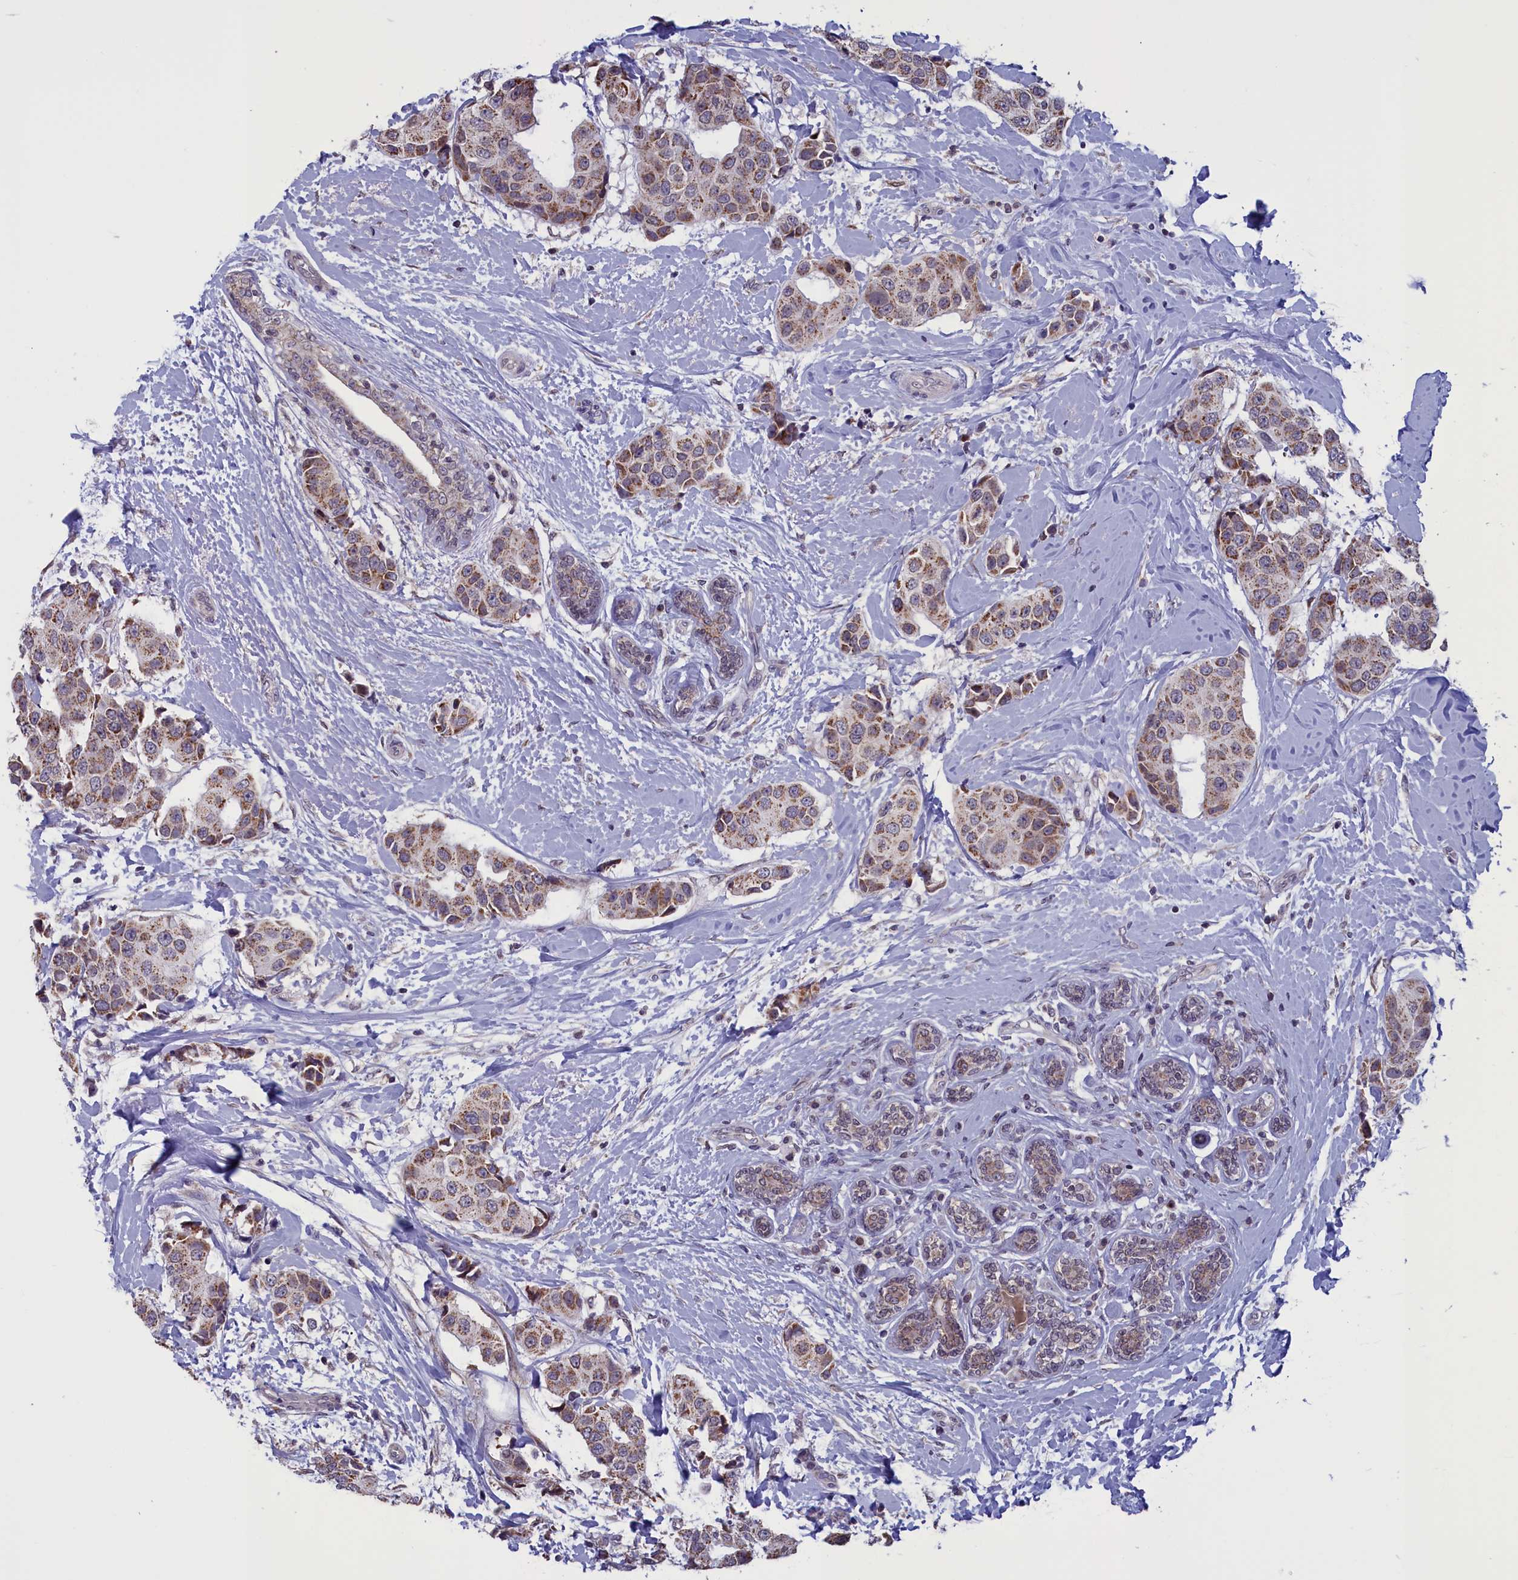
{"staining": {"intensity": "moderate", "quantity": ">75%", "location": "cytoplasmic/membranous"}, "tissue": "breast cancer", "cell_type": "Tumor cells", "image_type": "cancer", "snomed": [{"axis": "morphology", "description": "Normal tissue, NOS"}, {"axis": "morphology", "description": "Duct carcinoma"}, {"axis": "topography", "description": "Breast"}], "caption": "A brown stain labels moderate cytoplasmic/membranous positivity of a protein in human breast cancer tumor cells.", "gene": "PARS2", "patient": {"sex": "female", "age": 39}}